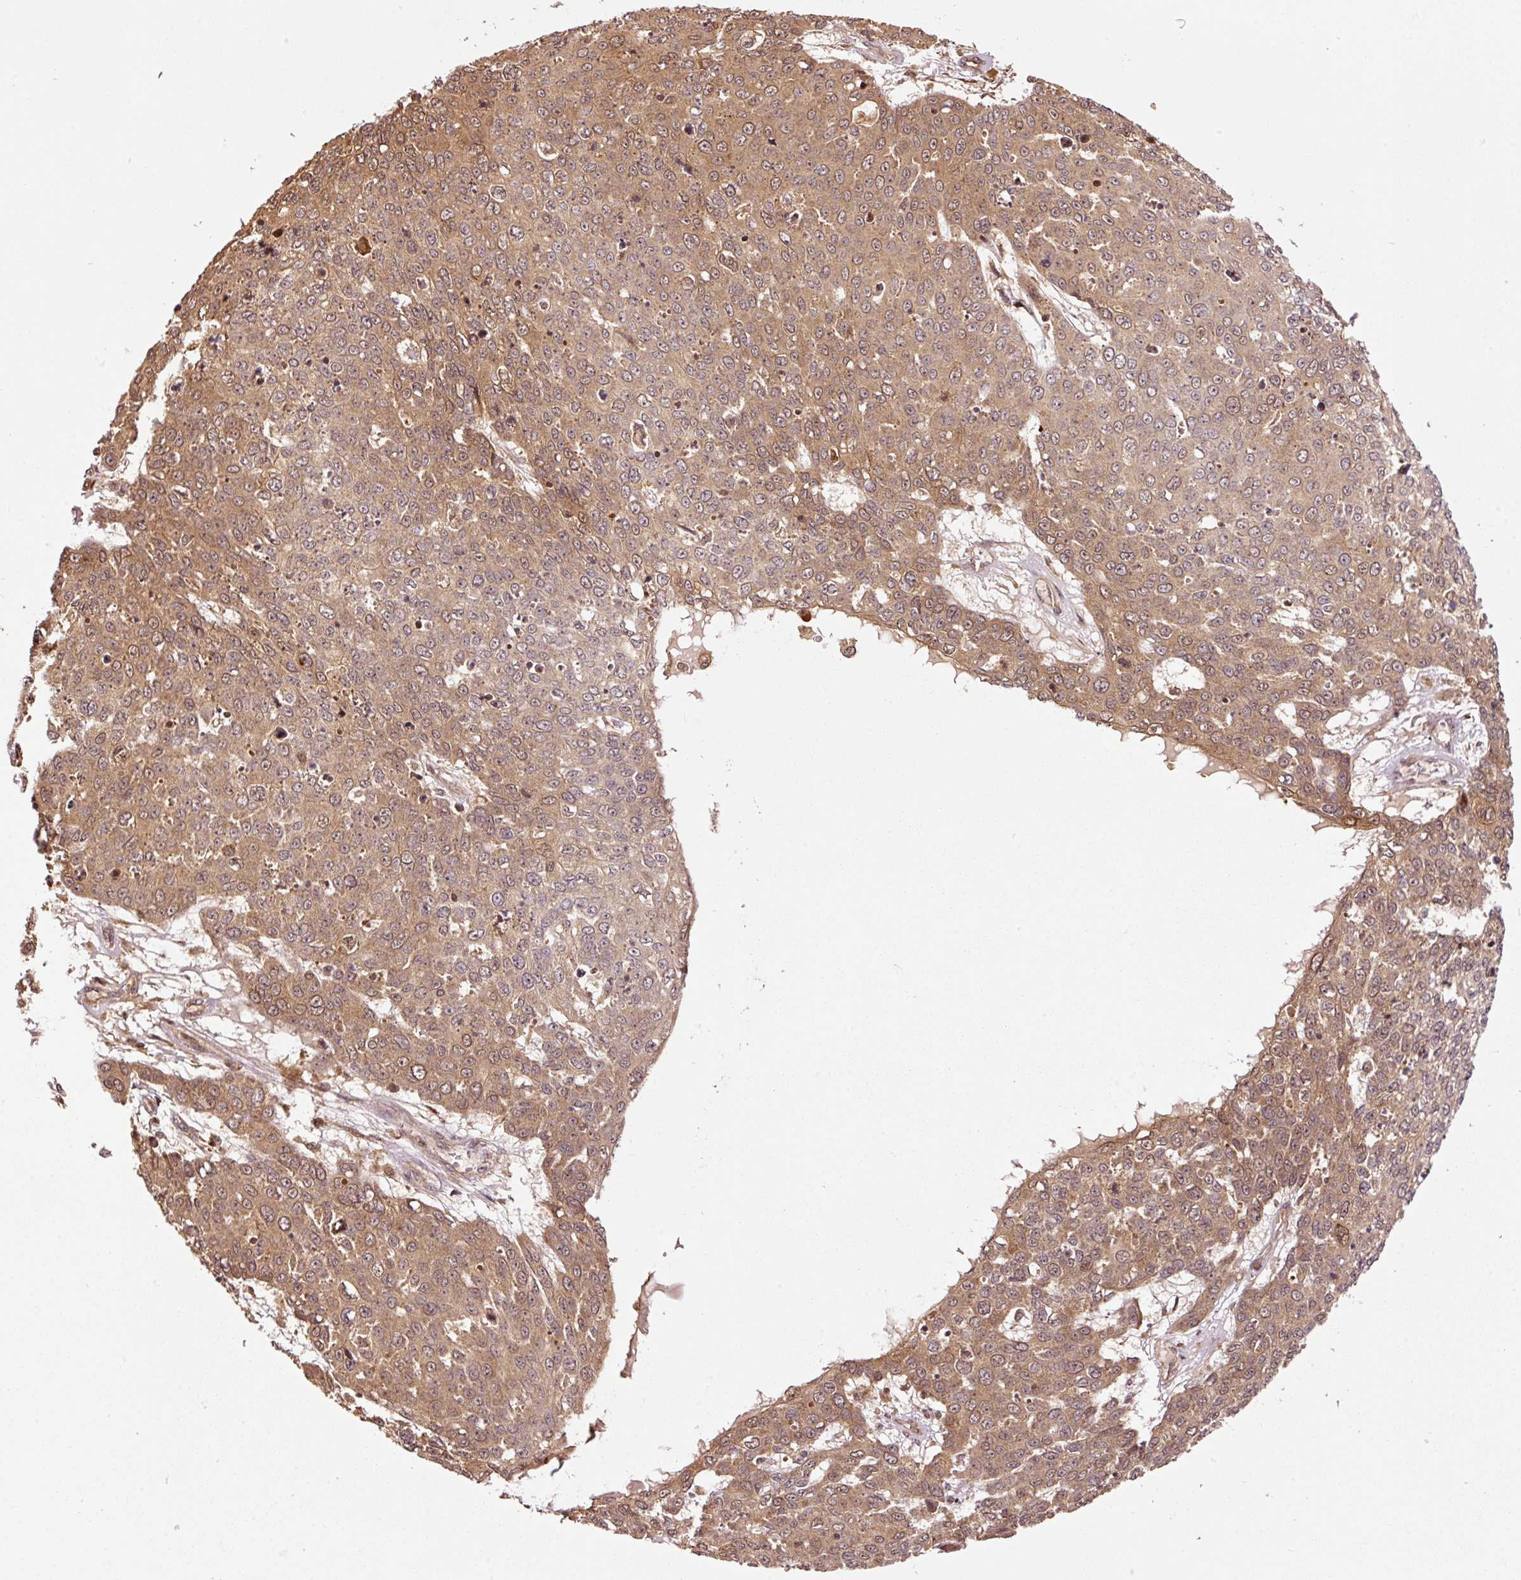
{"staining": {"intensity": "moderate", "quantity": ">75%", "location": "cytoplasmic/membranous,nuclear"}, "tissue": "skin cancer", "cell_type": "Tumor cells", "image_type": "cancer", "snomed": [{"axis": "morphology", "description": "Squamous cell carcinoma, NOS"}, {"axis": "topography", "description": "Skin"}], "caption": "This histopathology image shows skin cancer stained with immunohistochemistry (IHC) to label a protein in brown. The cytoplasmic/membranous and nuclear of tumor cells show moderate positivity for the protein. Nuclei are counter-stained blue.", "gene": "OXER1", "patient": {"sex": "male", "age": 71}}